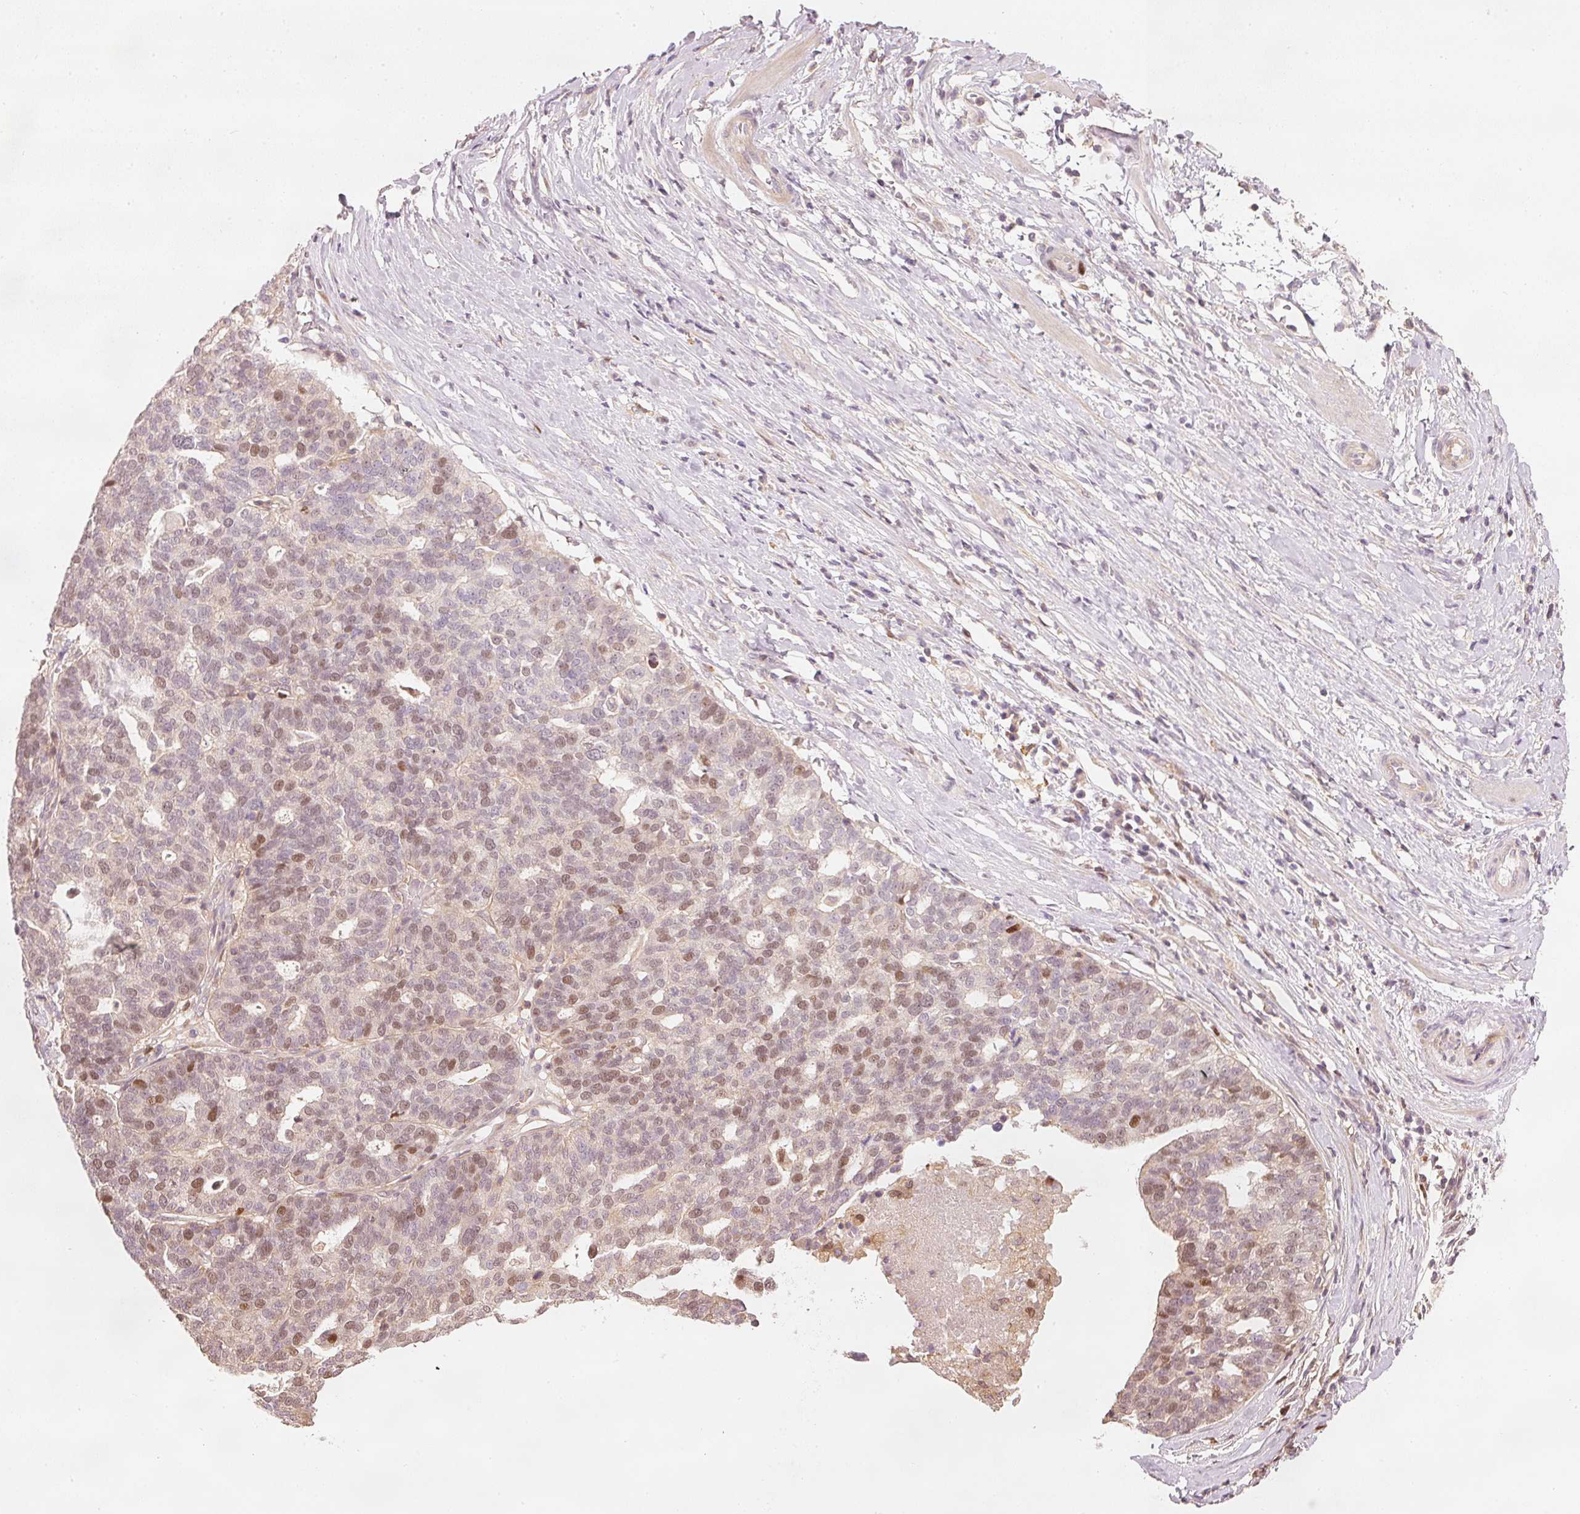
{"staining": {"intensity": "moderate", "quantity": "25%-75%", "location": "nuclear"}, "tissue": "ovarian cancer", "cell_type": "Tumor cells", "image_type": "cancer", "snomed": [{"axis": "morphology", "description": "Cystadenocarcinoma, serous, NOS"}, {"axis": "topography", "description": "Ovary"}], "caption": "This photomicrograph shows immunohistochemistry staining of ovarian cancer (serous cystadenocarcinoma), with medium moderate nuclear expression in about 25%-75% of tumor cells.", "gene": "TREX2", "patient": {"sex": "female", "age": 59}}